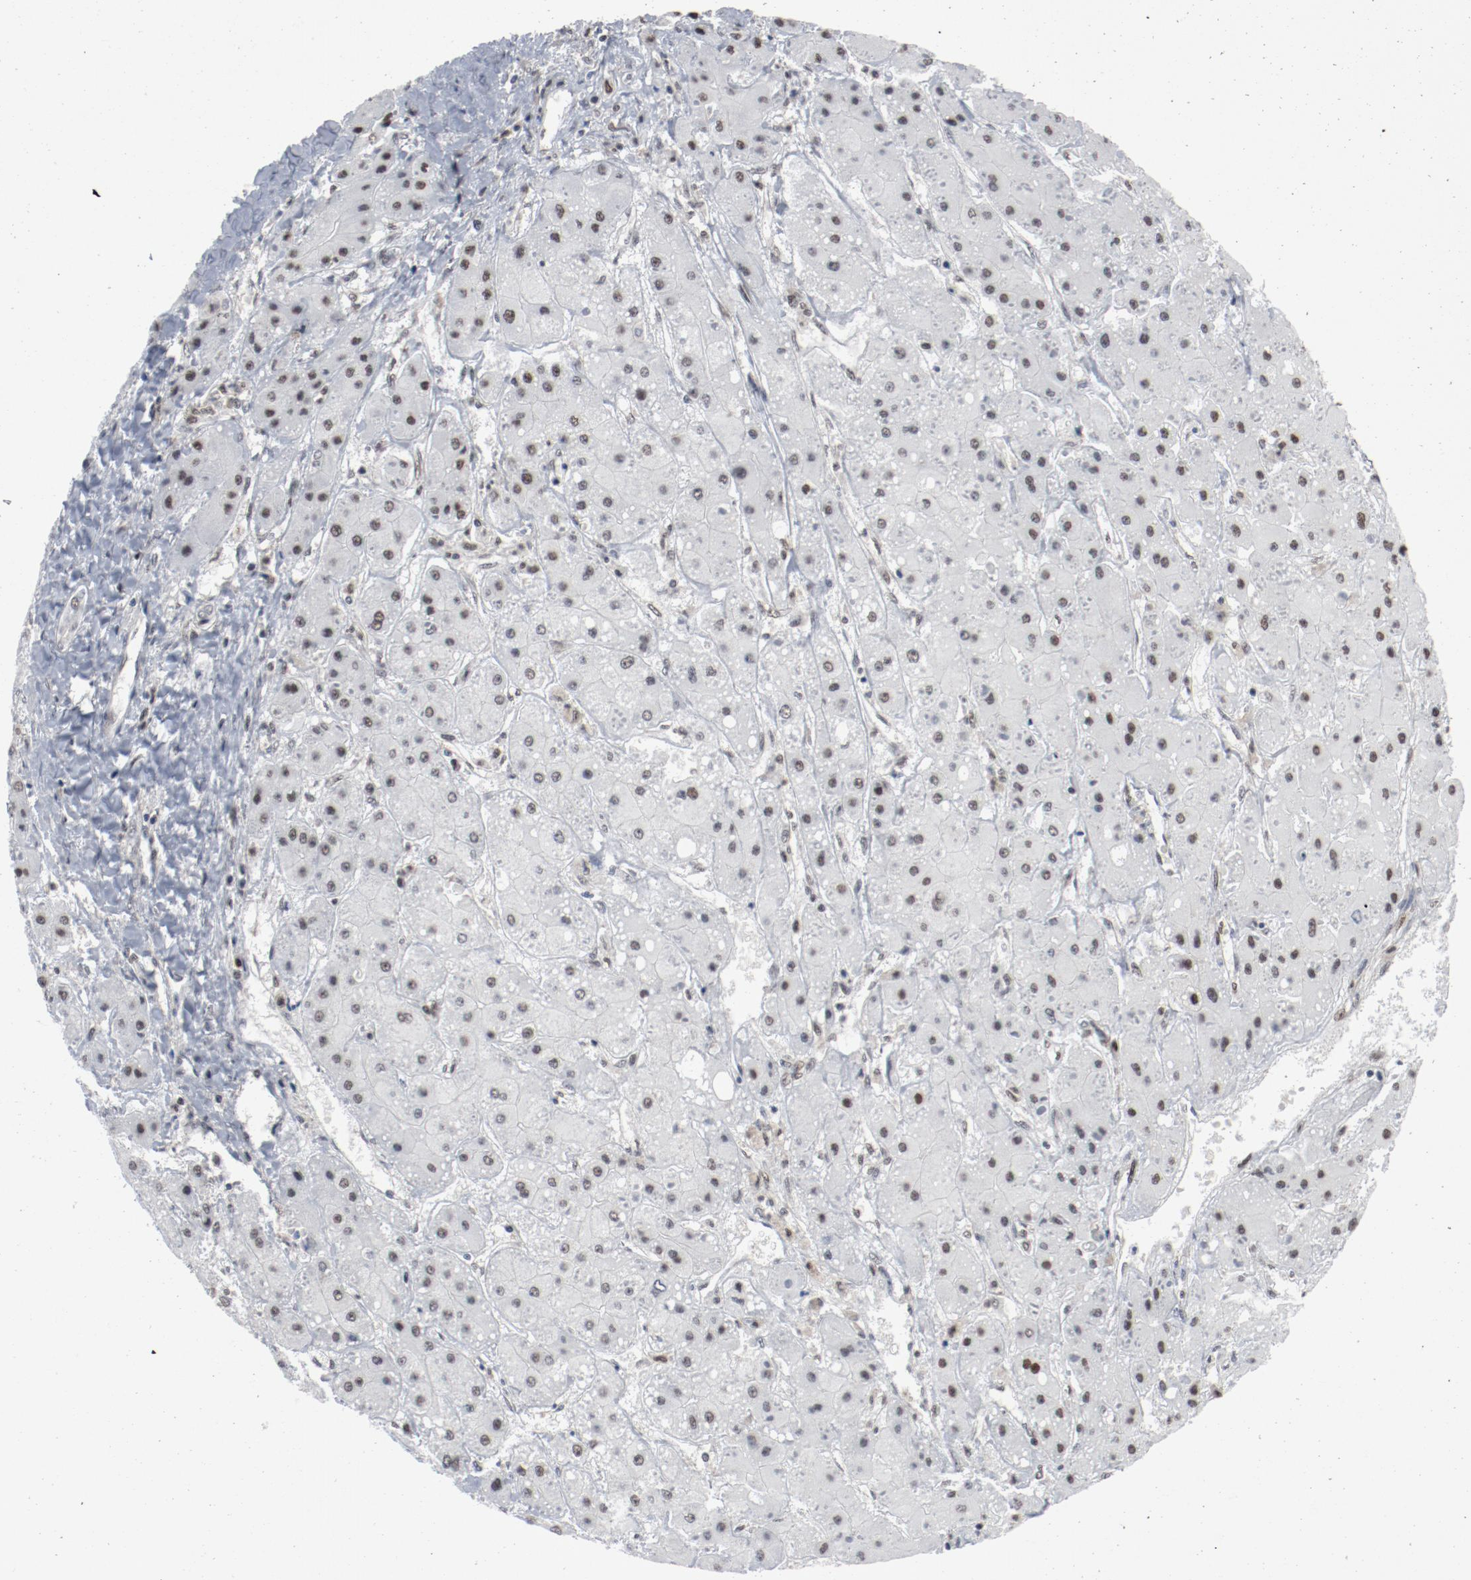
{"staining": {"intensity": "moderate", "quantity": "25%-75%", "location": "nuclear"}, "tissue": "liver cancer", "cell_type": "Tumor cells", "image_type": "cancer", "snomed": [{"axis": "morphology", "description": "Carcinoma, Hepatocellular, NOS"}, {"axis": "topography", "description": "Liver"}], "caption": "The photomicrograph exhibits staining of hepatocellular carcinoma (liver), revealing moderate nuclear protein expression (brown color) within tumor cells.", "gene": "JMJD6", "patient": {"sex": "female", "age": 52}}